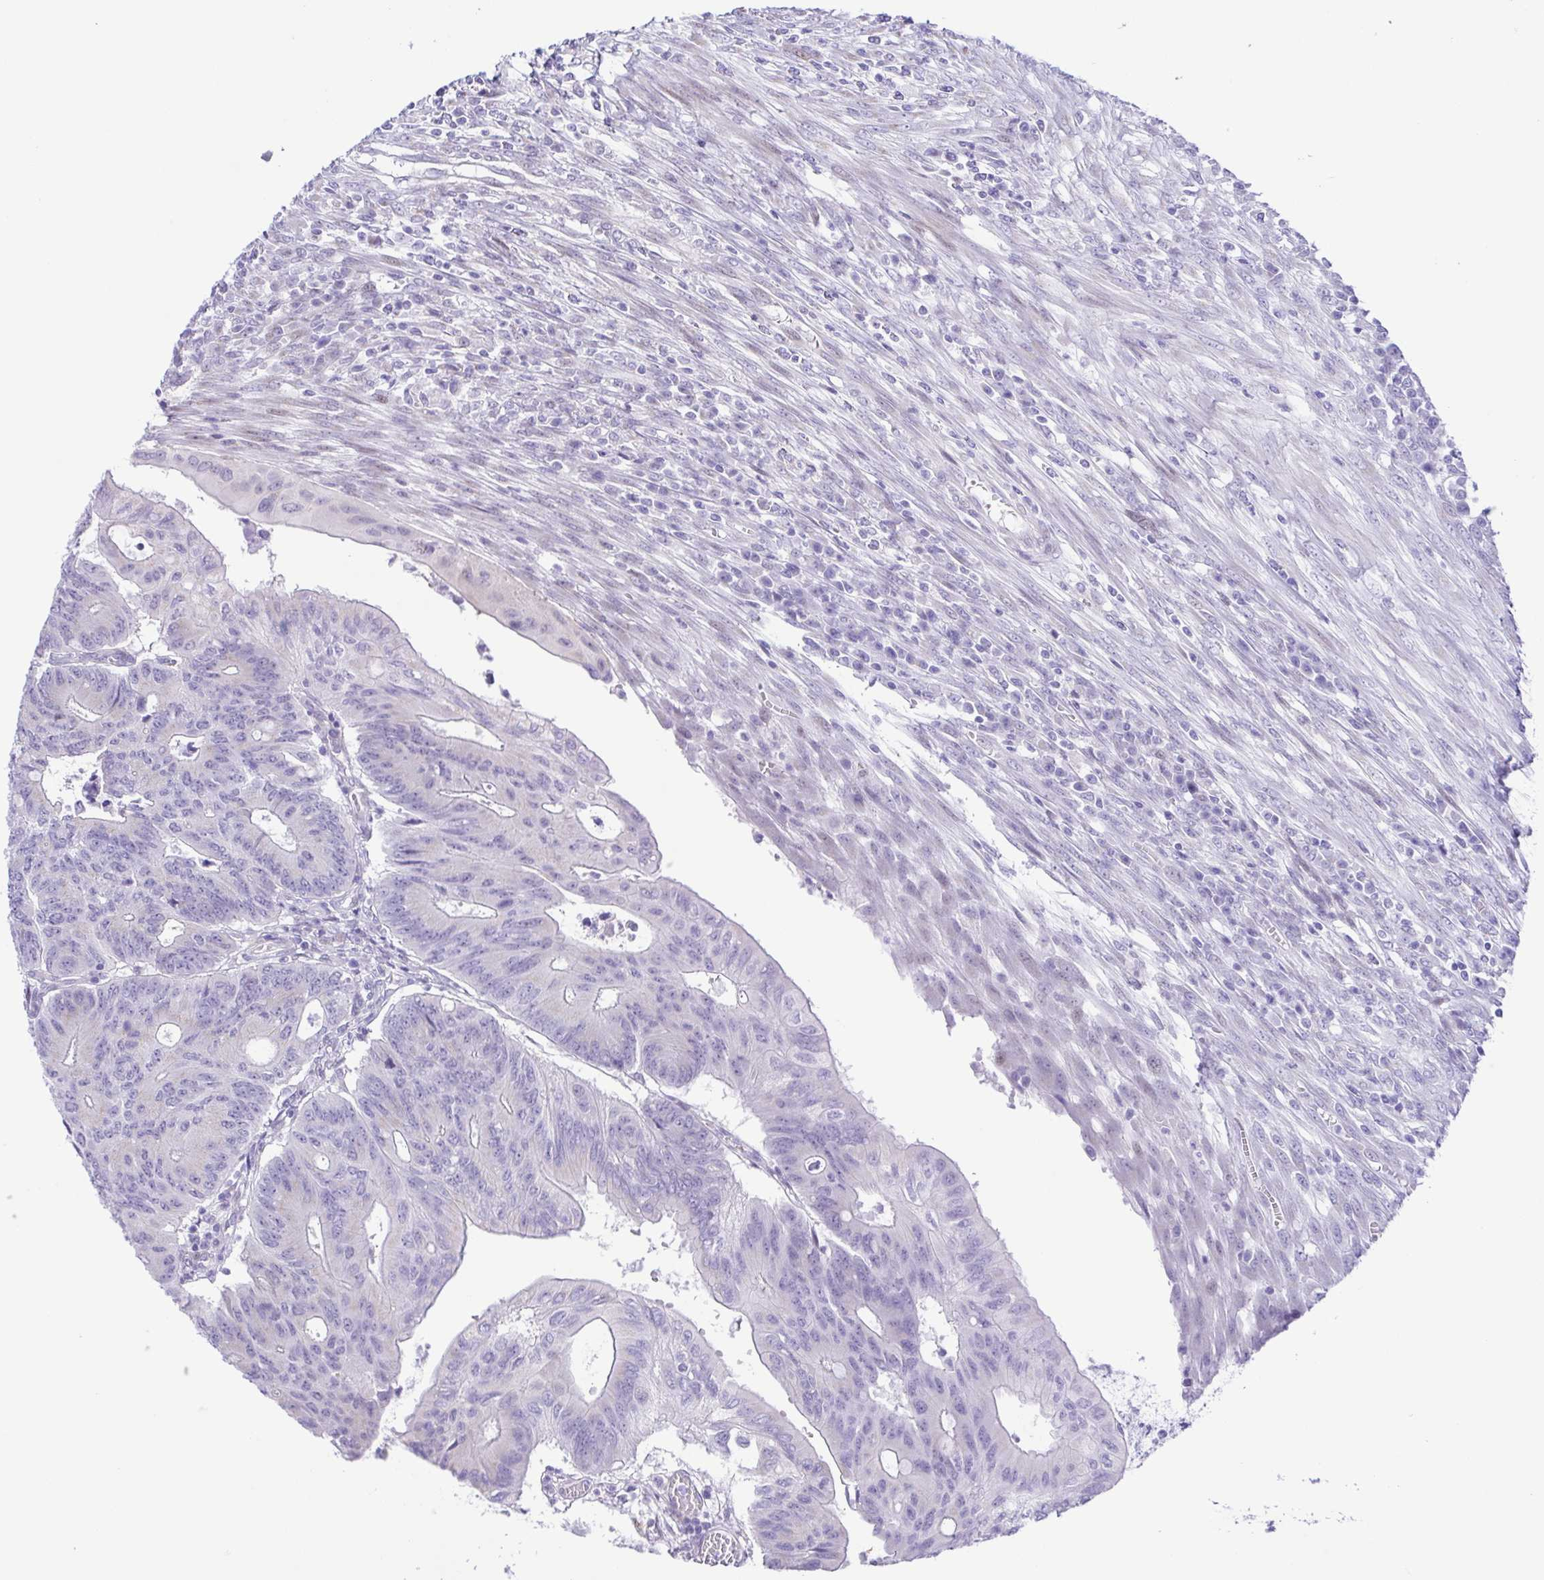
{"staining": {"intensity": "negative", "quantity": "none", "location": "none"}, "tissue": "colorectal cancer", "cell_type": "Tumor cells", "image_type": "cancer", "snomed": [{"axis": "morphology", "description": "Adenocarcinoma, NOS"}, {"axis": "topography", "description": "Colon"}], "caption": "Immunohistochemistry of human colorectal cancer demonstrates no expression in tumor cells.", "gene": "TGM3", "patient": {"sex": "male", "age": 65}}